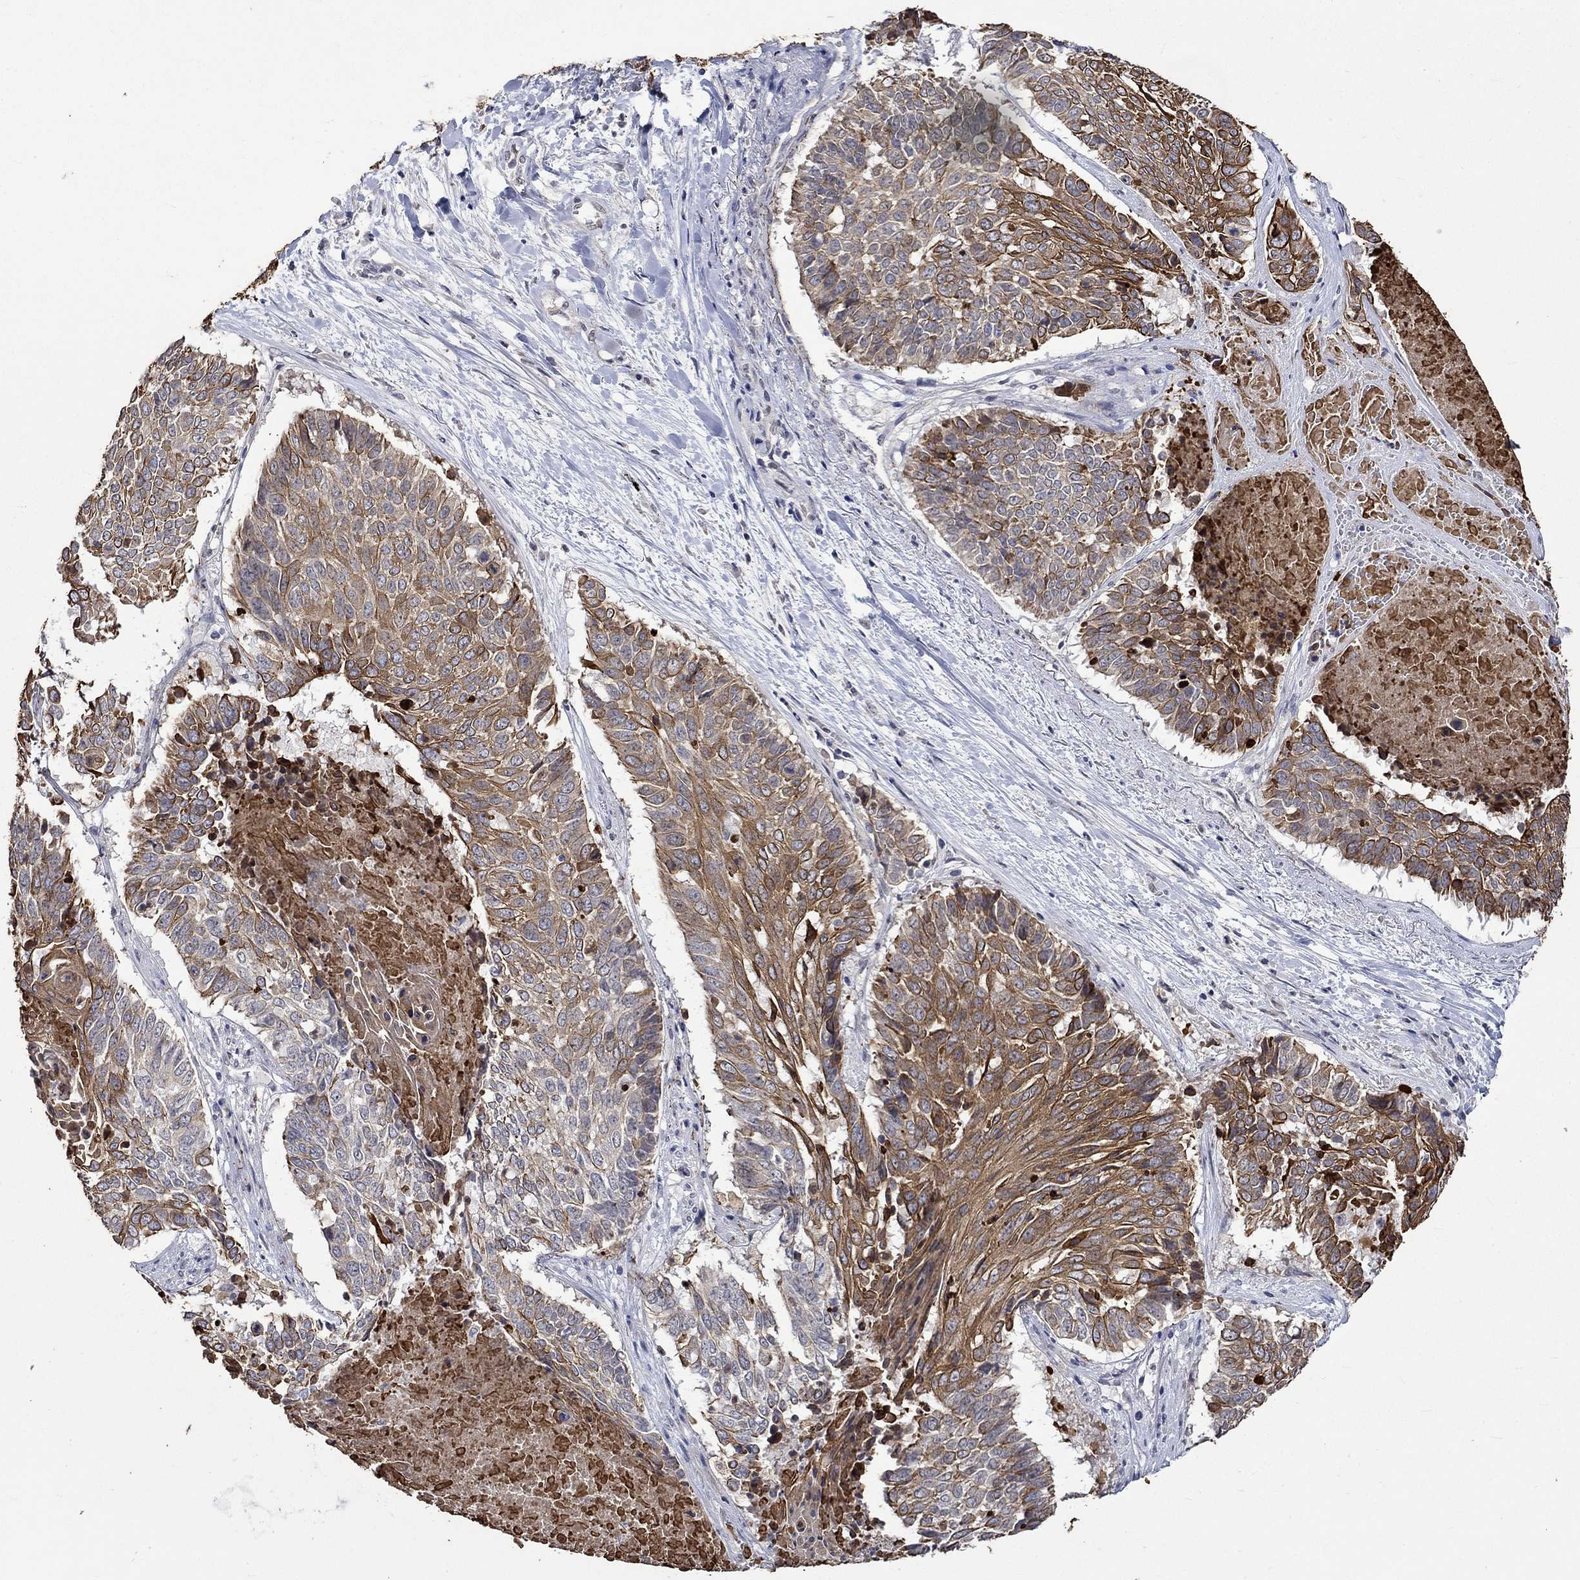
{"staining": {"intensity": "strong", "quantity": "25%-75%", "location": "cytoplasmic/membranous"}, "tissue": "lung cancer", "cell_type": "Tumor cells", "image_type": "cancer", "snomed": [{"axis": "morphology", "description": "Squamous cell carcinoma, NOS"}, {"axis": "topography", "description": "Lung"}], "caption": "Human squamous cell carcinoma (lung) stained with a protein marker demonstrates strong staining in tumor cells.", "gene": "DDX3Y", "patient": {"sex": "male", "age": 64}}